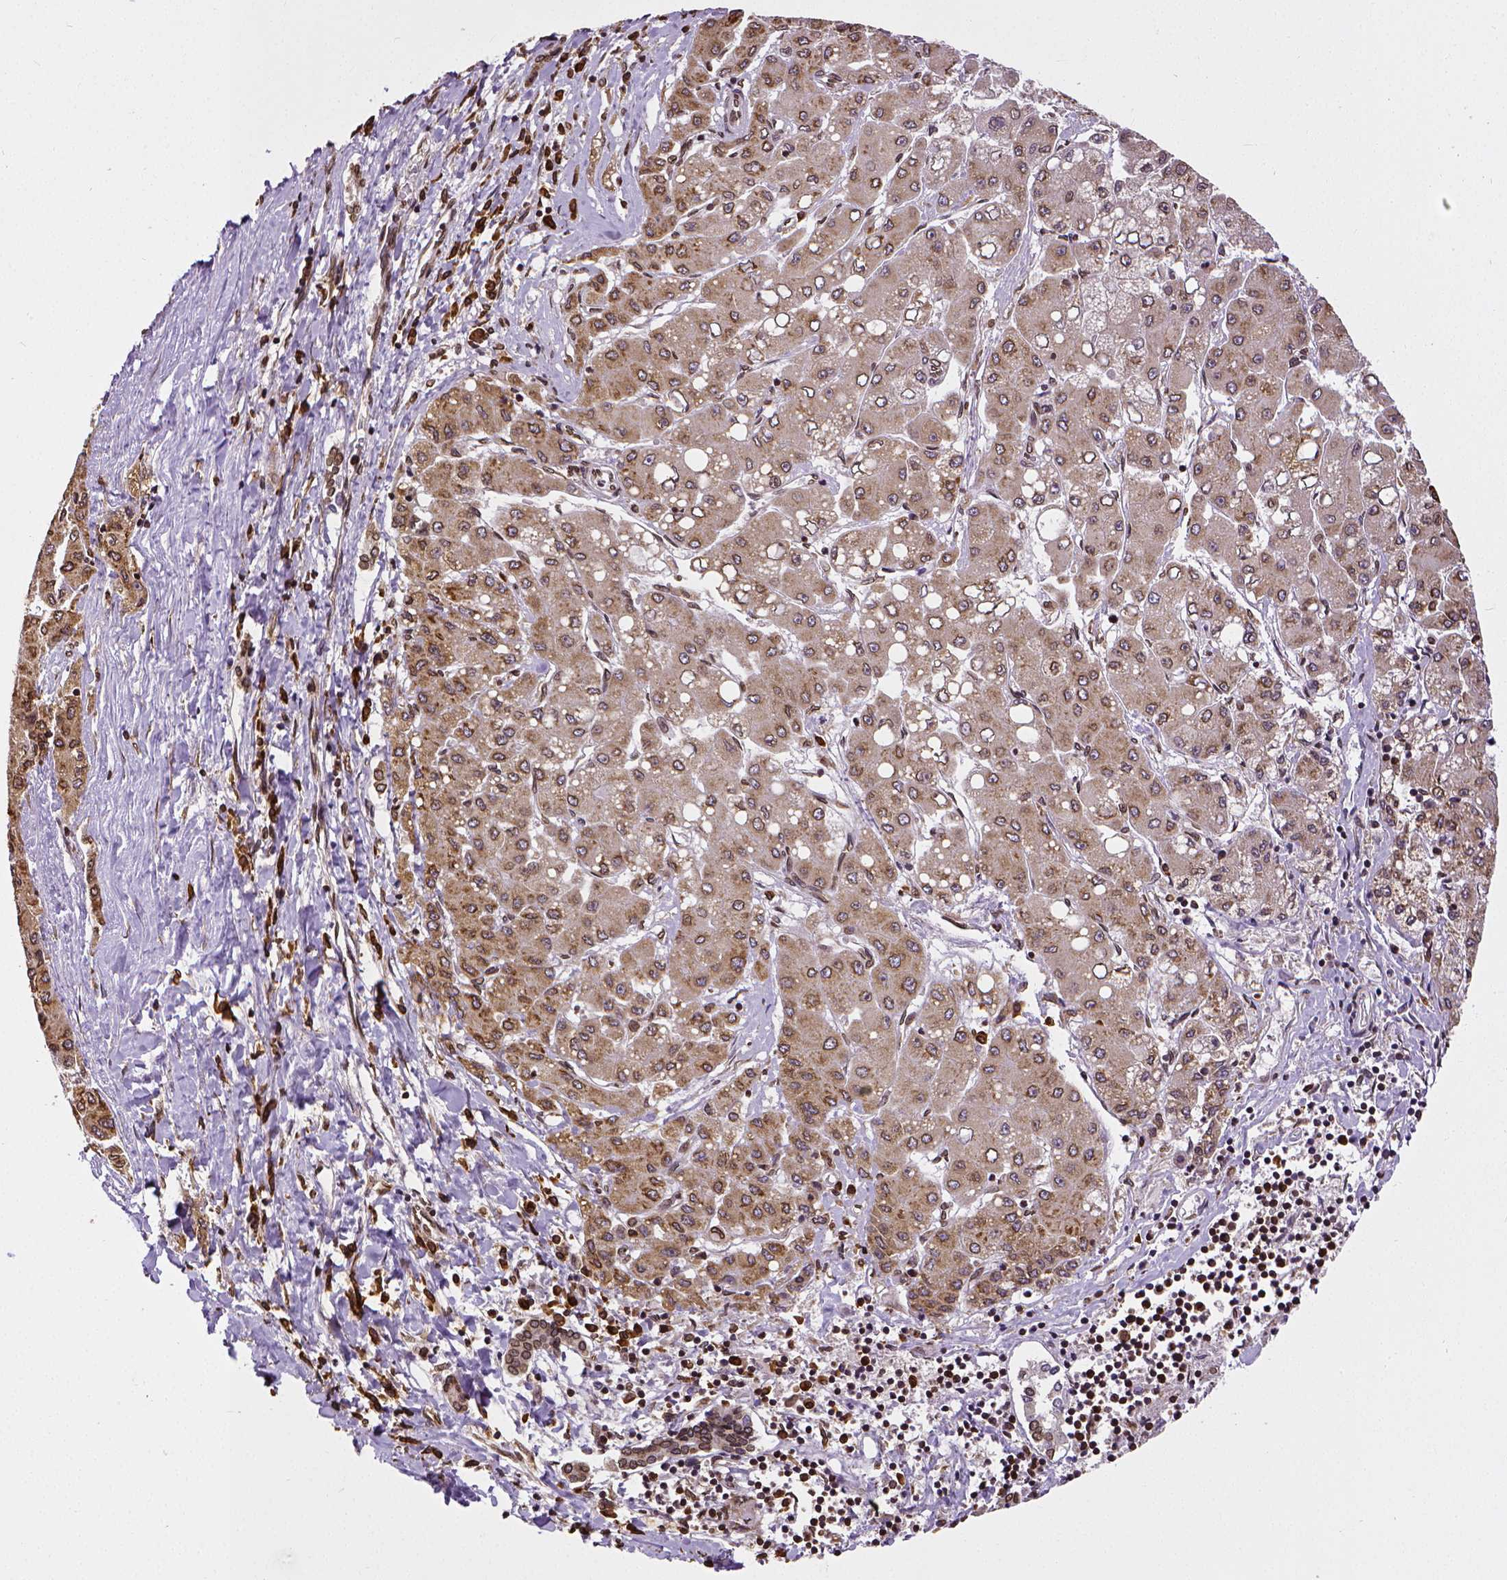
{"staining": {"intensity": "moderate", "quantity": ">75%", "location": "cytoplasmic/membranous"}, "tissue": "liver cancer", "cell_type": "Tumor cells", "image_type": "cancer", "snomed": [{"axis": "morphology", "description": "Carcinoma, Hepatocellular, NOS"}, {"axis": "topography", "description": "Liver"}], "caption": "This photomicrograph shows immunohistochemistry staining of human liver hepatocellular carcinoma, with medium moderate cytoplasmic/membranous expression in approximately >75% of tumor cells.", "gene": "MTDH", "patient": {"sex": "male", "age": 40}}